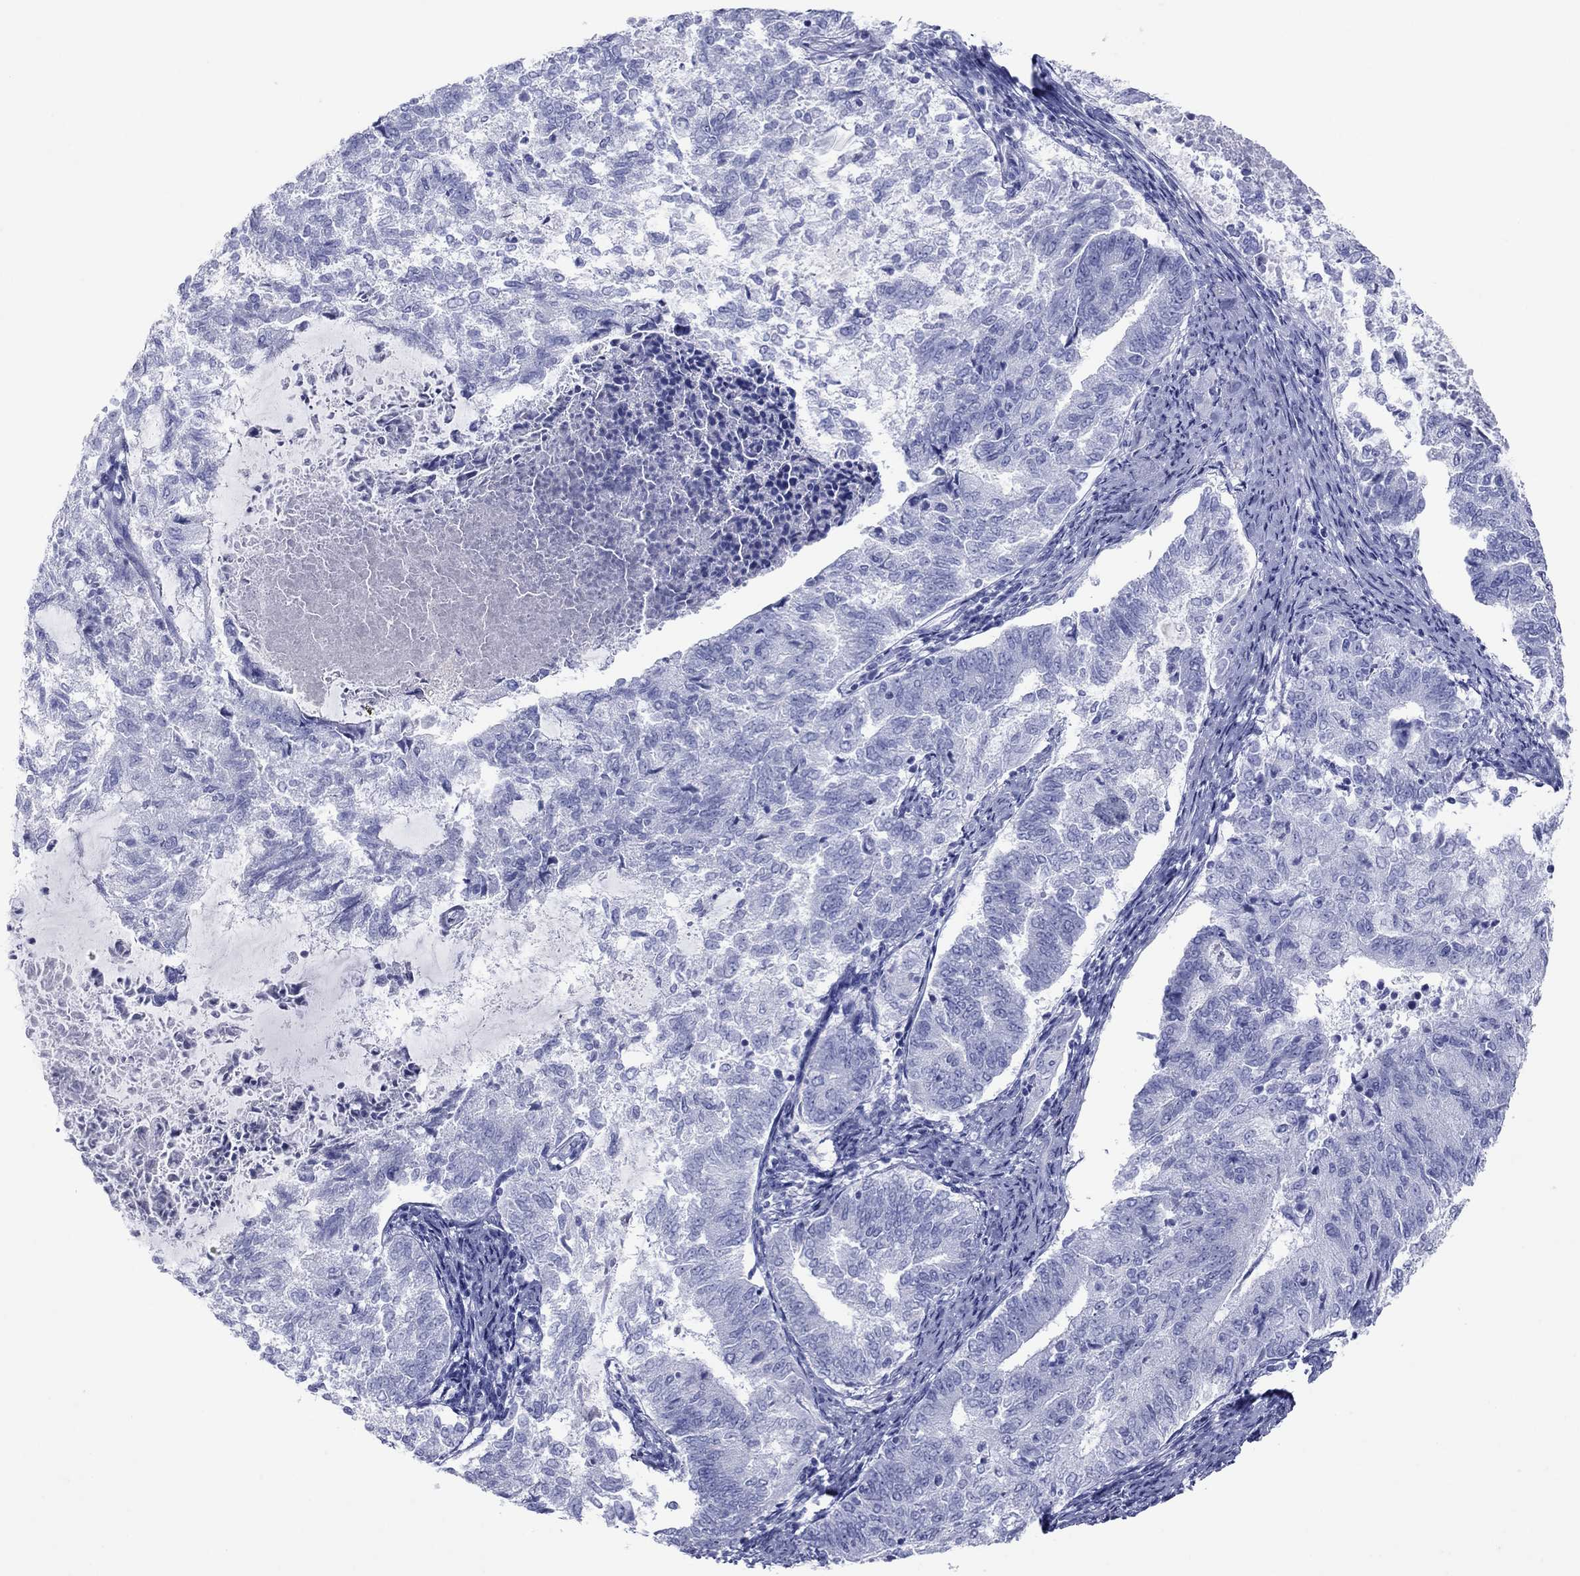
{"staining": {"intensity": "negative", "quantity": "none", "location": "none"}, "tissue": "endometrial cancer", "cell_type": "Tumor cells", "image_type": "cancer", "snomed": [{"axis": "morphology", "description": "Adenocarcinoma, NOS"}, {"axis": "topography", "description": "Endometrium"}], "caption": "Immunohistochemical staining of human endometrial adenocarcinoma shows no significant staining in tumor cells.", "gene": "ATP4A", "patient": {"sex": "female", "age": 65}}